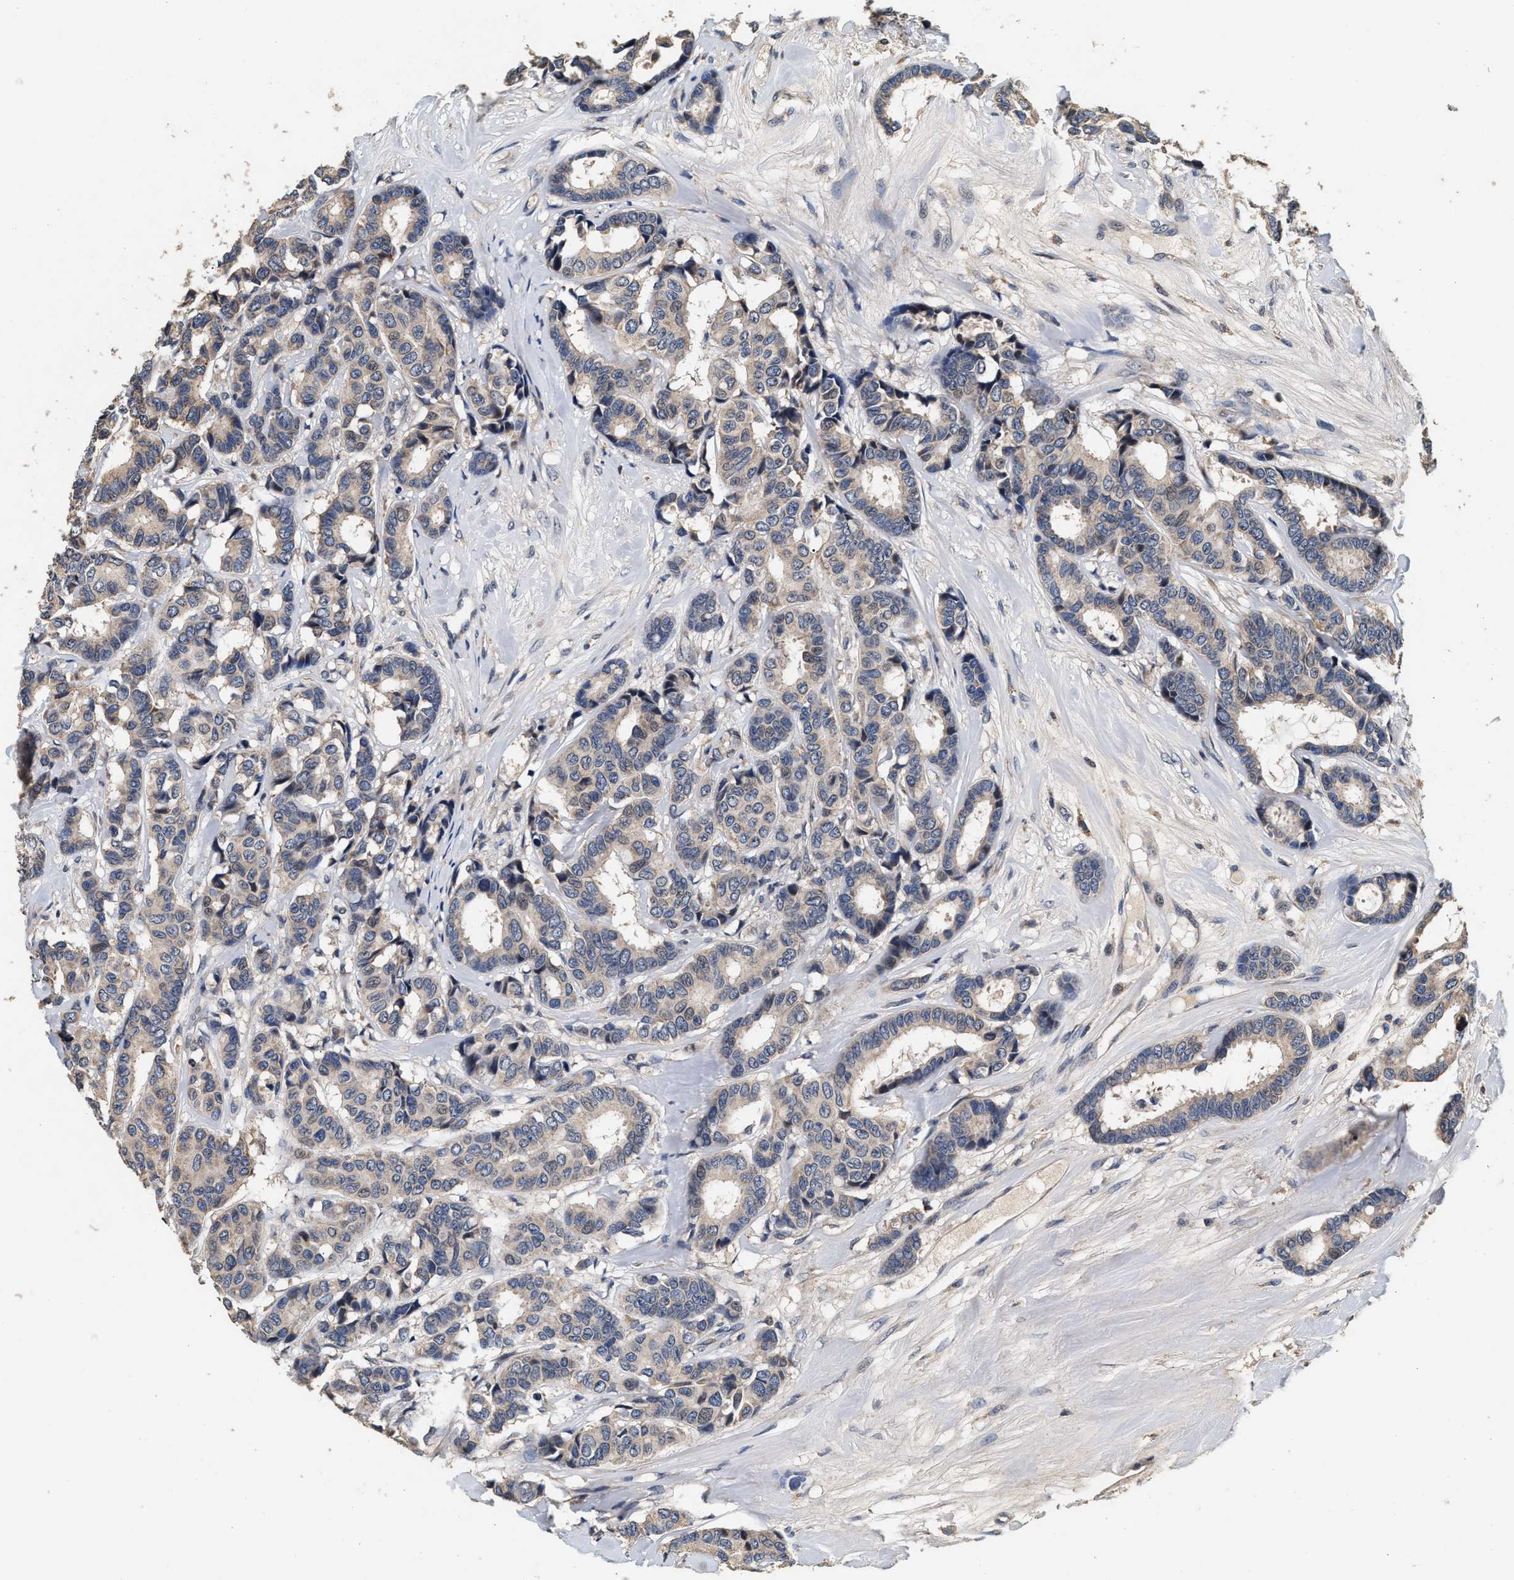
{"staining": {"intensity": "negative", "quantity": "none", "location": "none"}, "tissue": "breast cancer", "cell_type": "Tumor cells", "image_type": "cancer", "snomed": [{"axis": "morphology", "description": "Duct carcinoma"}, {"axis": "topography", "description": "Breast"}], "caption": "Human breast cancer (invasive ductal carcinoma) stained for a protein using immunohistochemistry shows no positivity in tumor cells.", "gene": "PTGR3", "patient": {"sex": "female", "age": 87}}